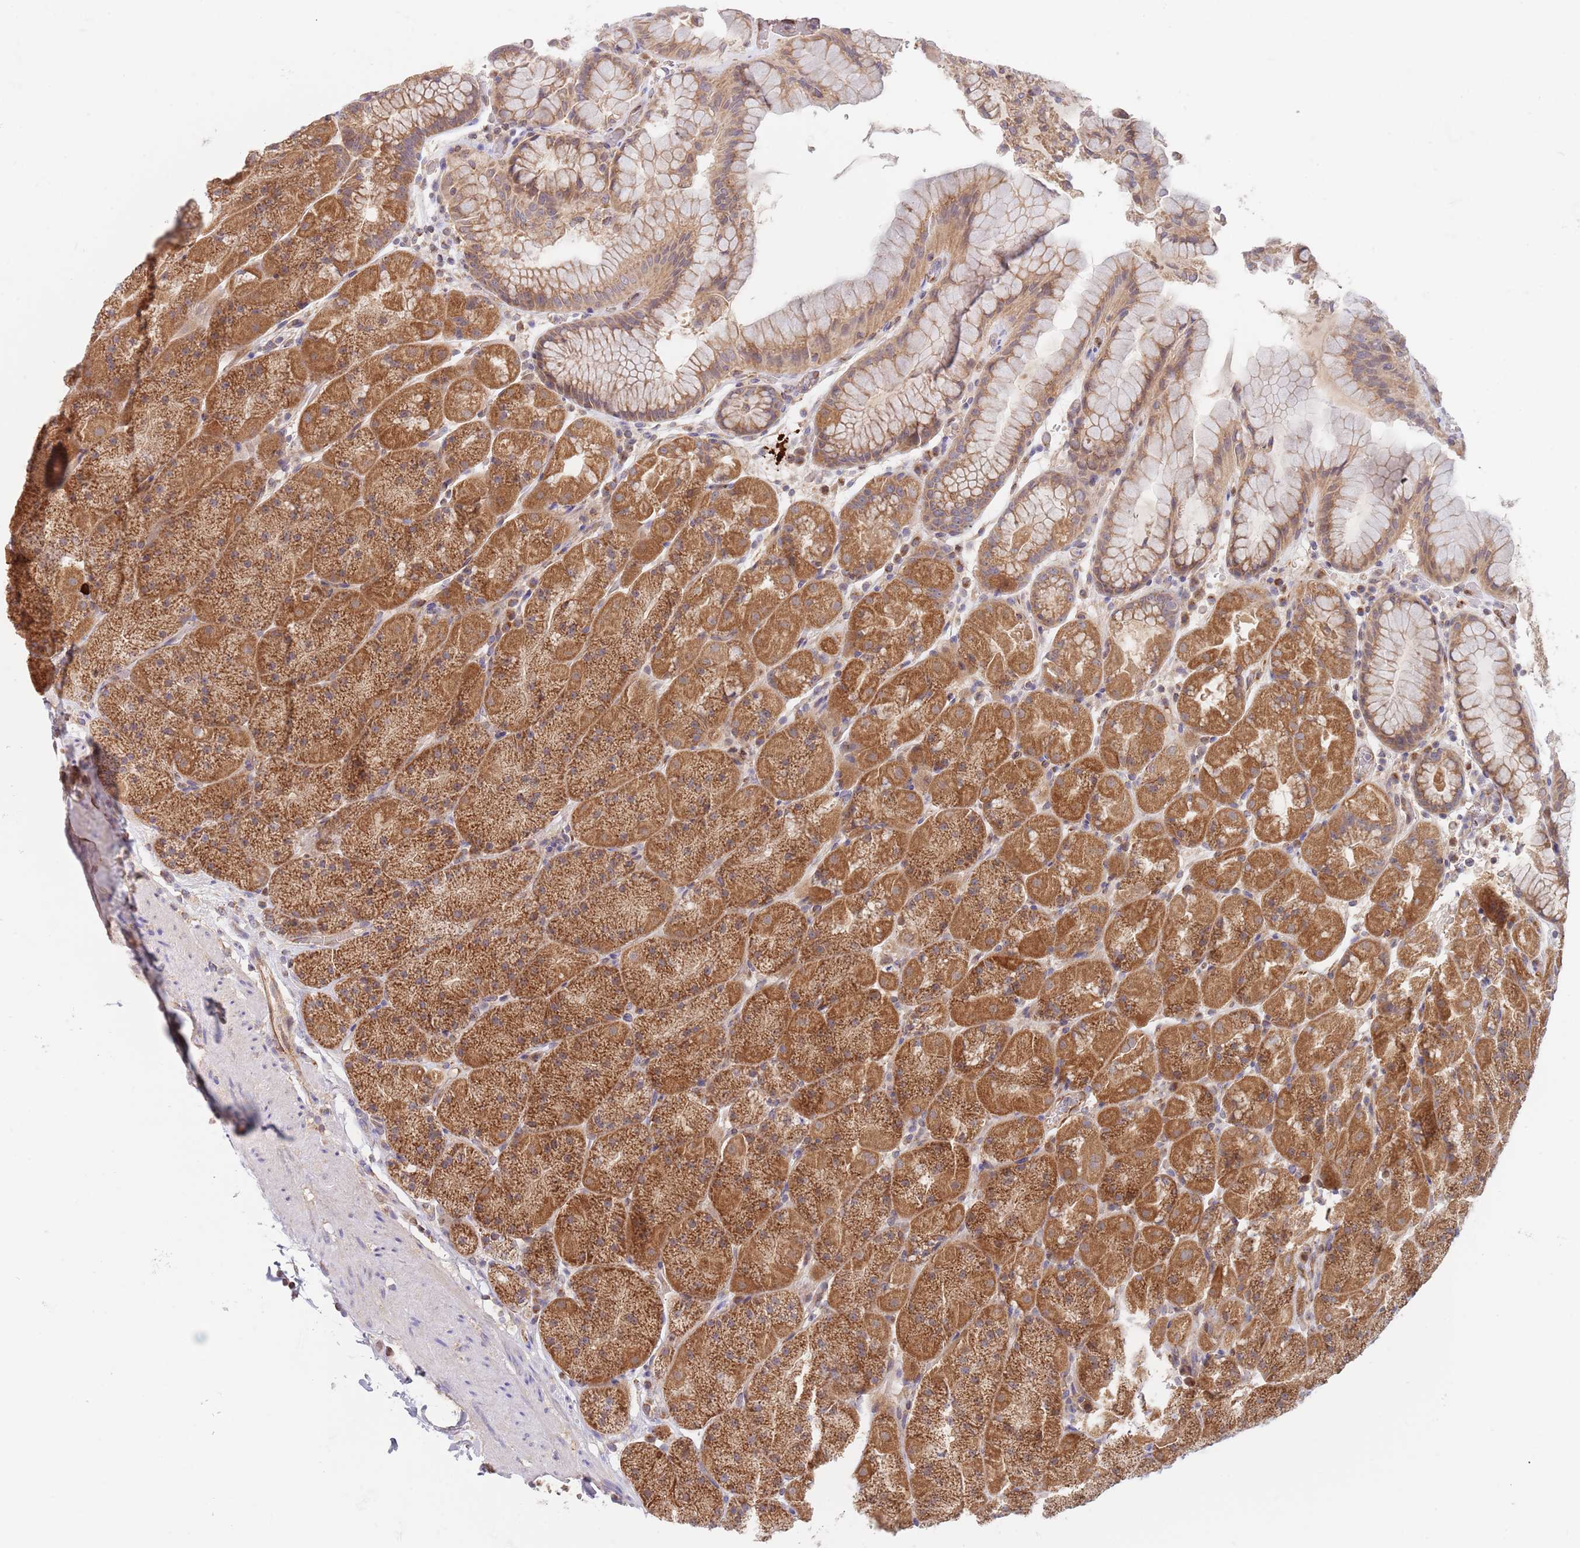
{"staining": {"intensity": "moderate", "quantity": ">75%", "location": "cytoplasmic/membranous"}, "tissue": "stomach", "cell_type": "Glandular cells", "image_type": "normal", "snomed": [{"axis": "morphology", "description": "Normal tissue, NOS"}, {"axis": "topography", "description": "Stomach, upper"}, {"axis": "topography", "description": "Stomach, lower"}], "caption": "The immunohistochemical stain labels moderate cytoplasmic/membranous staining in glandular cells of unremarkable stomach. (Stains: DAB (3,3'-diaminobenzidine) in brown, nuclei in blue, Microscopy: brightfield microscopy at high magnification).", "gene": "GUK1", "patient": {"sex": "male", "age": 67}}